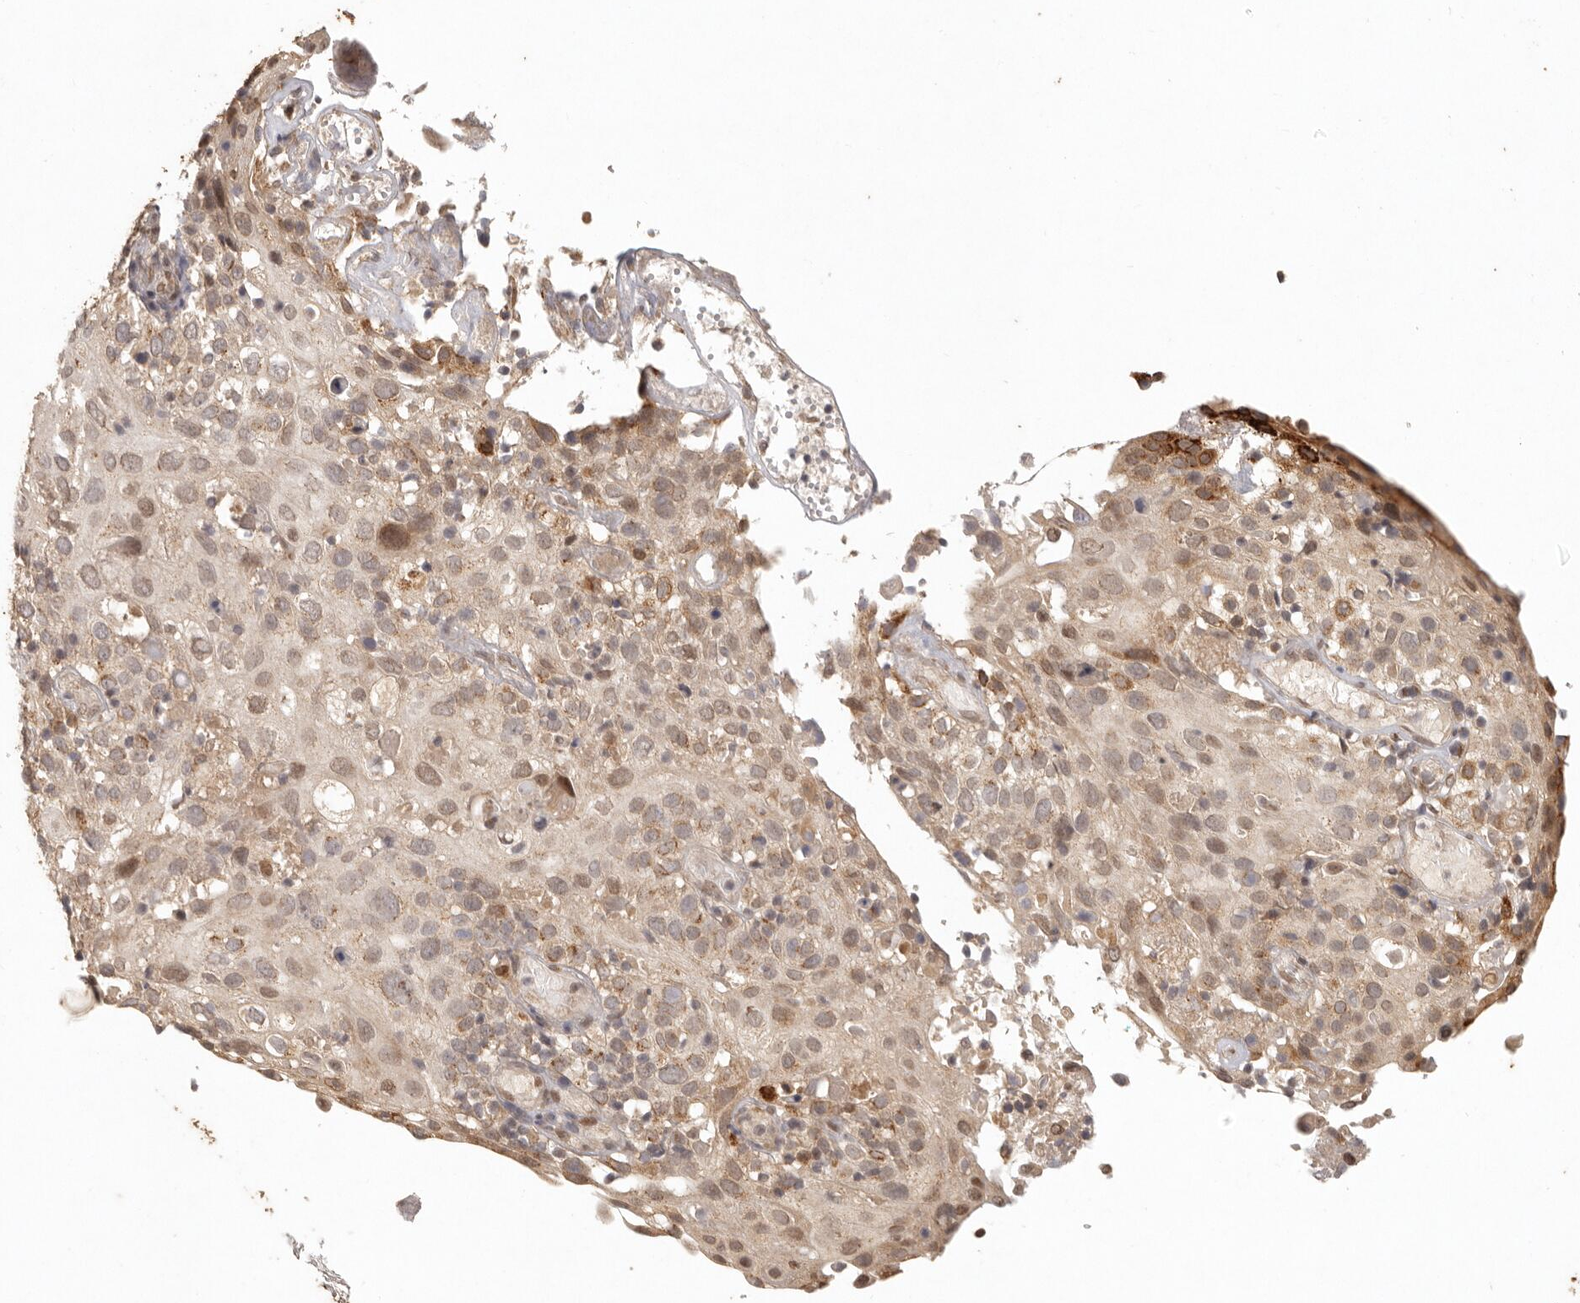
{"staining": {"intensity": "moderate", "quantity": ">75%", "location": "cytoplasmic/membranous,nuclear"}, "tissue": "cervical cancer", "cell_type": "Tumor cells", "image_type": "cancer", "snomed": [{"axis": "morphology", "description": "Squamous cell carcinoma, NOS"}, {"axis": "topography", "description": "Cervix"}], "caption": "Brown immunohistochemical staining in human cervical cancer displays moderate cytoplasmic/membranous and nuclear positivity in approximately >75% of tumor cells.", "gene": "LRRC75A", "patient": {"sex": "female", "age": 74}}